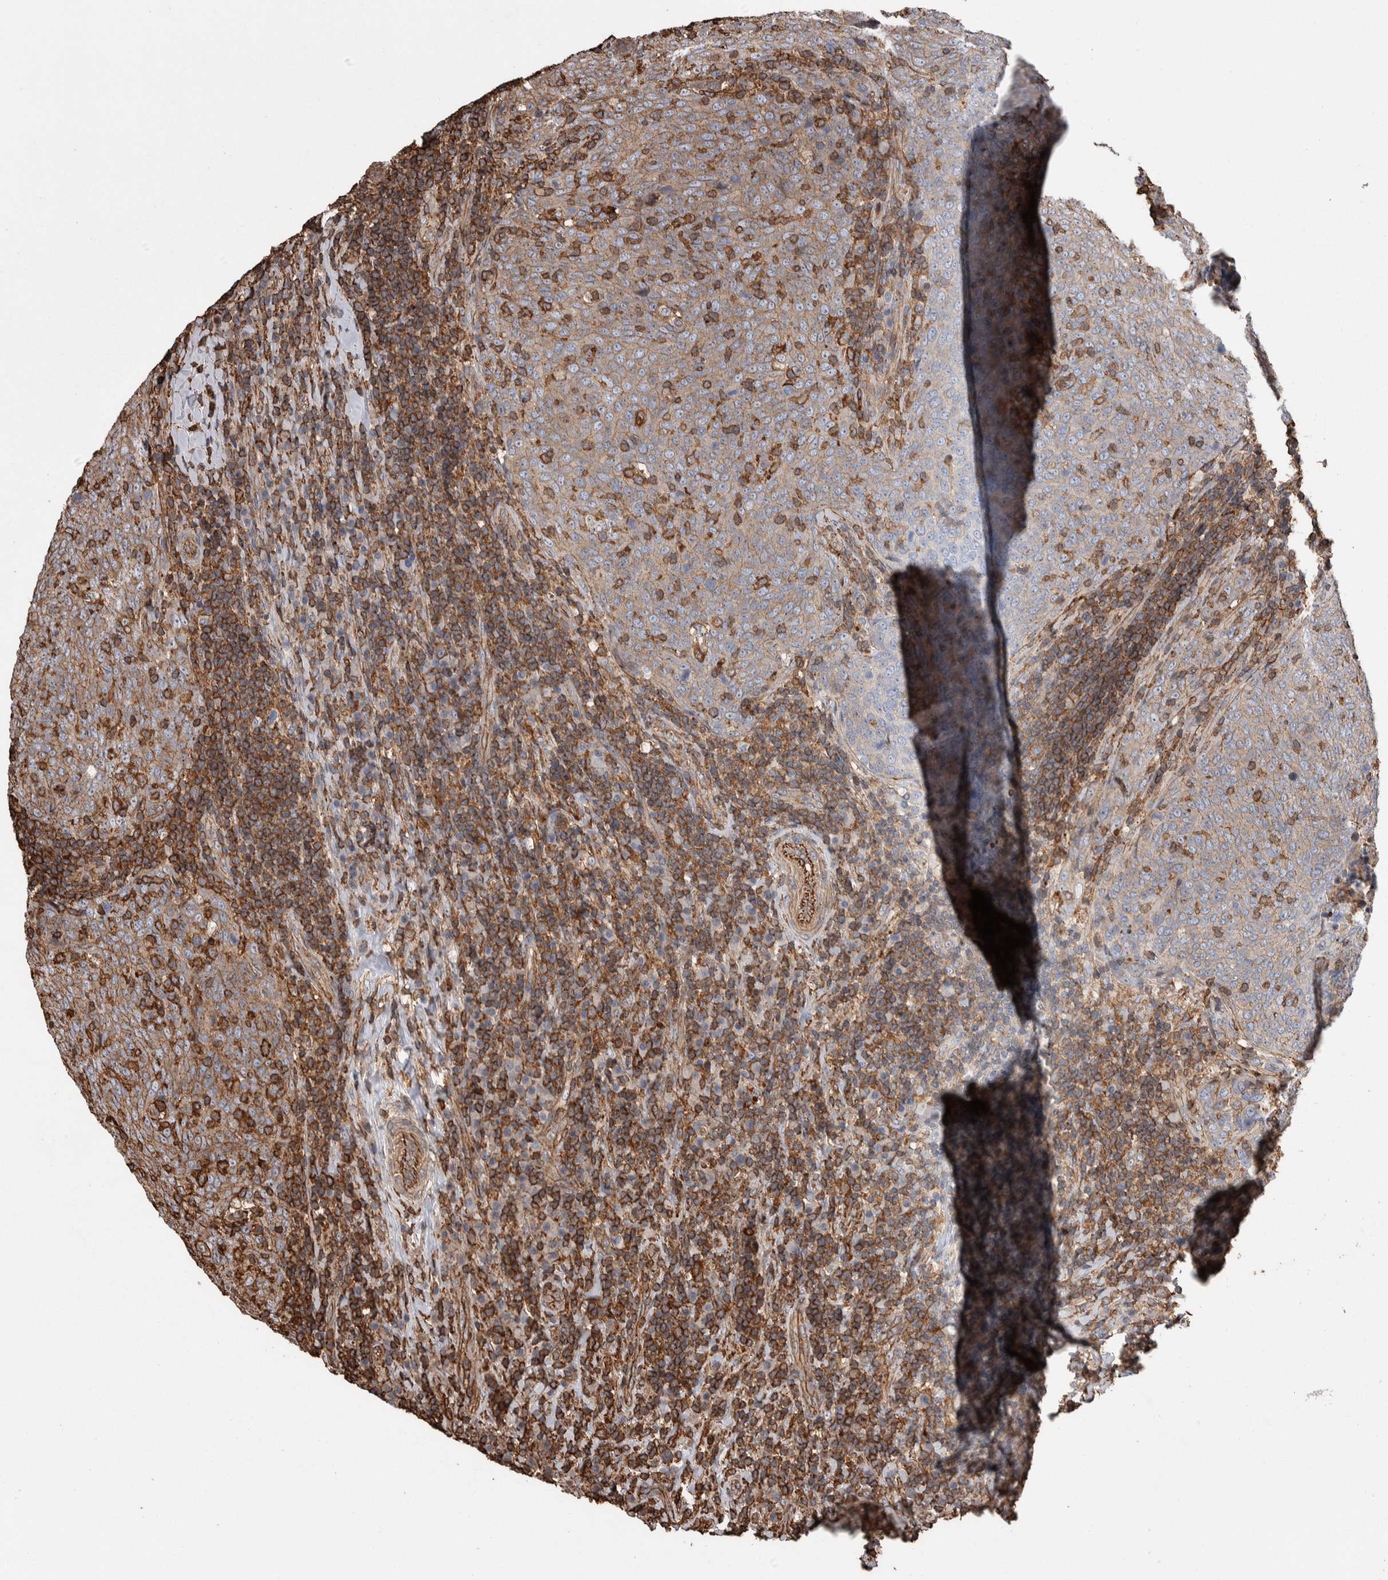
{"staining": {"intensity": "moderate", "quantity": ">75%", "location": "cytoplasmic/membranous"}, "tissue": "head and neck cancer", "cell_type": "Tumor cells", "image_type": "cancer", "snomed": [{"axis": "morphology", "description": "Squamous cell carcinoma, NOS"}, {"axis": "morphology", "description": "Squamous cell carcinoma, metastatic, NOS"}, {"axis": "topography", "description": "Lymph node"}, {"axis": "topography", "description": "Head-Neck"}], "caption": "Immunohistochemistry (IHC) photomicrograph of squamous cell carcinoma (head and neck) stained for a protein (brown), which displays medium levels of moderate cytoplasmic/membranous positivity in about >75% of tumor cells.", "gene": "ENPP2", "patient": {"sex": "male", "age": 62}}